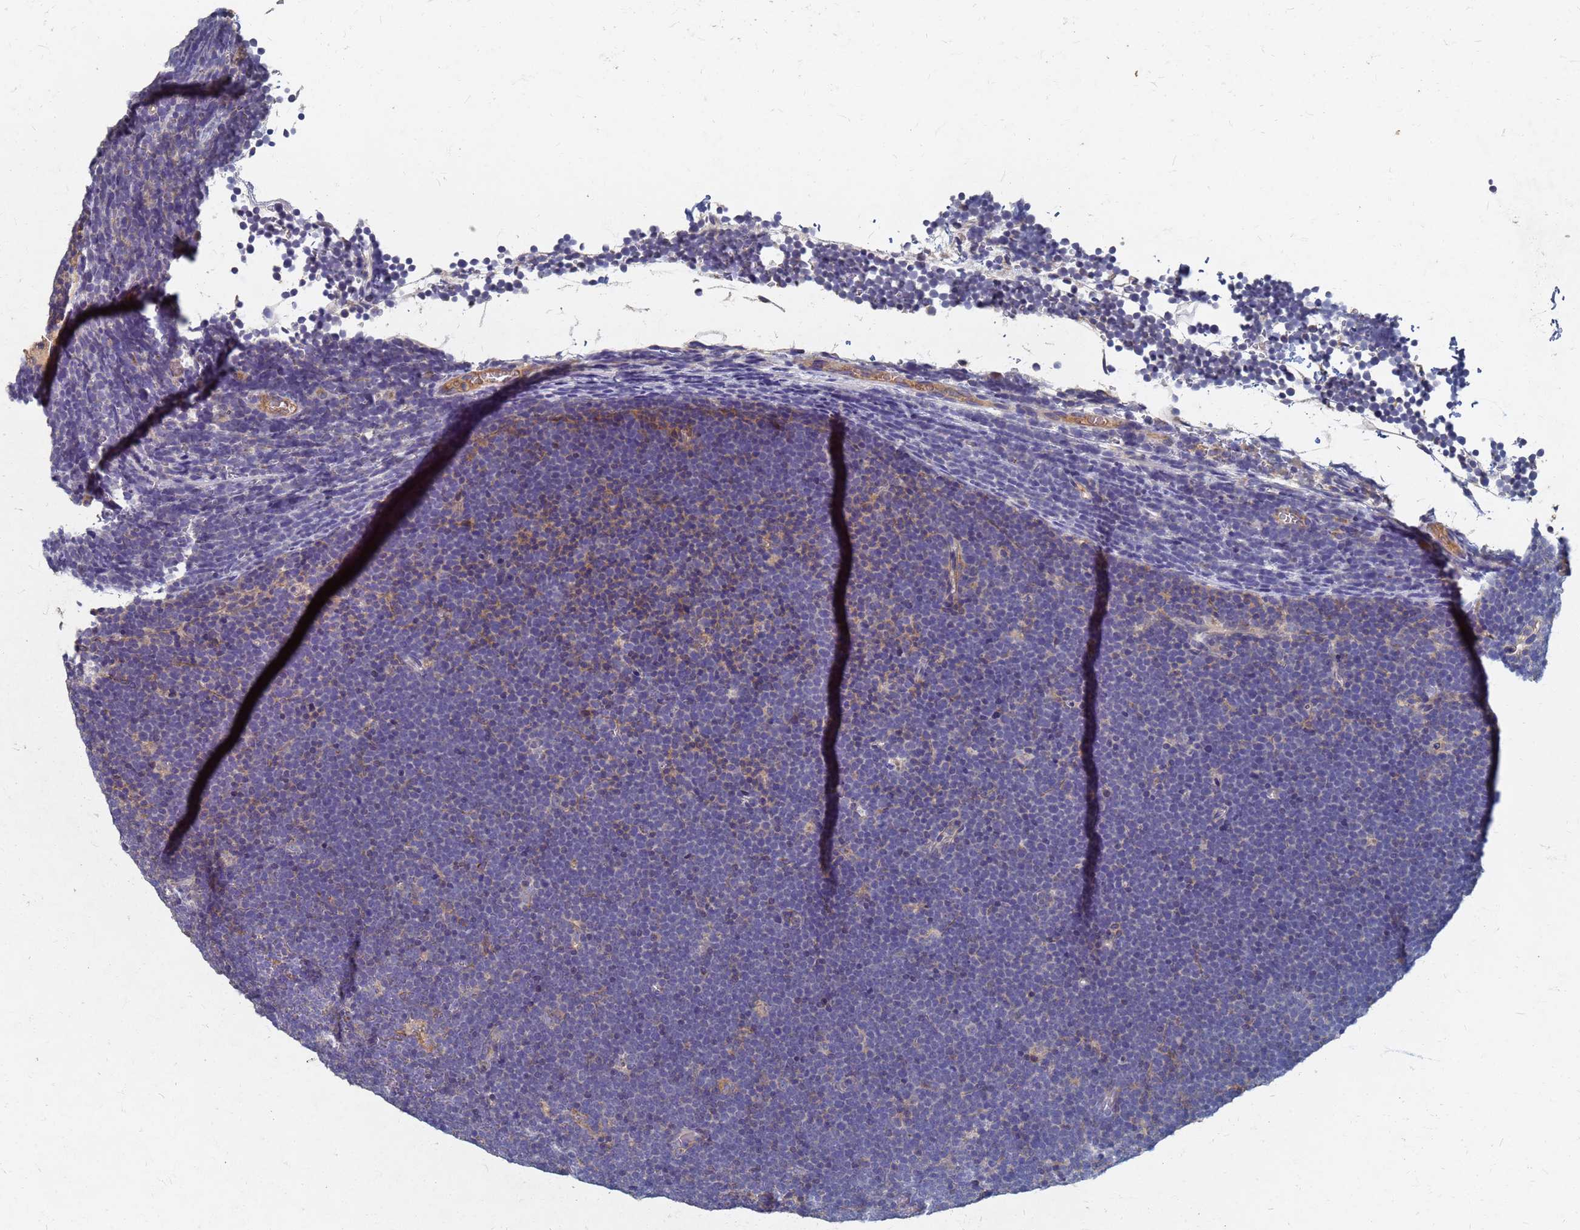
{"staining": {"intensity": "negative", "quantity": "none", "location": "none"}, "tissue": "lymphoma", "cell_type": "Tumor cells", "image_type": "cancer", "snomed": [{"axis": "morphology", "description": "Malignant lymphoma, non-Hodgkin's type, High grade"}, {"axis": "topography", "description": "Lymph node"}], "caption": "Protein analysis of lymphoma demonstrates no significant staining in tumor cells.", "gene": "KRCC1", "patient": {"sex": "male", "age": 13}}